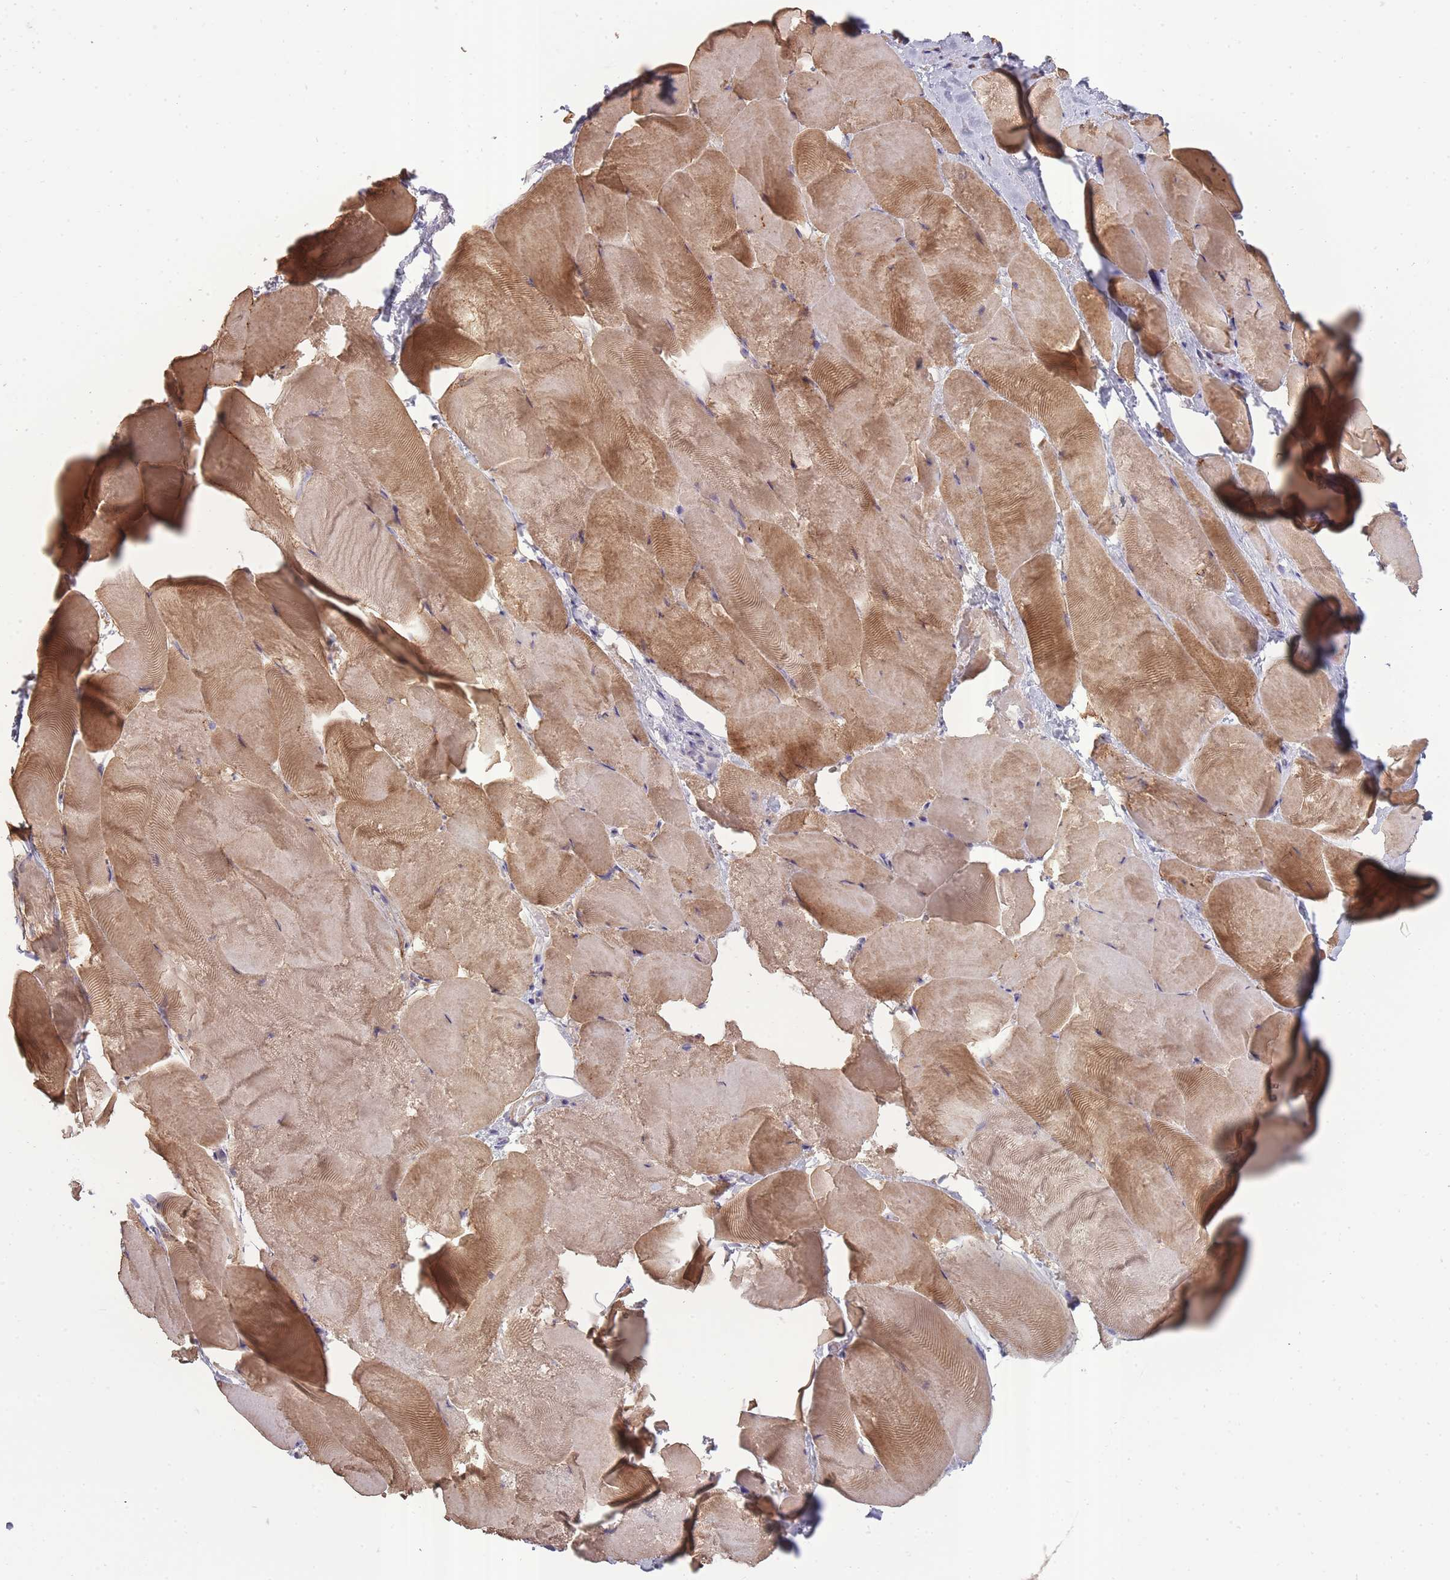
{"staining": {"intensity": "moderate", "quantity": "25%-75%", "location": "cytoplasmic/membranous"}, "tissue": "skeletal muscle", "cell_type": "Myocytes", "image_type": "normal", "snomed": [{"axis": "morphology", "description": "Normal tissue, NOS"}, {"axis": "topography", "description": "Skeletal muscle"}], "caption": "This micrograph reveals immunohistochemistry (IHC) staining of unremarkable skeletal muscle, with medium moderate cytoplasmic/membranous staining in about 25%-75% of myocytes.", "gene": "SLC8A2", "patient": {"sex": "female", "age": 64}}